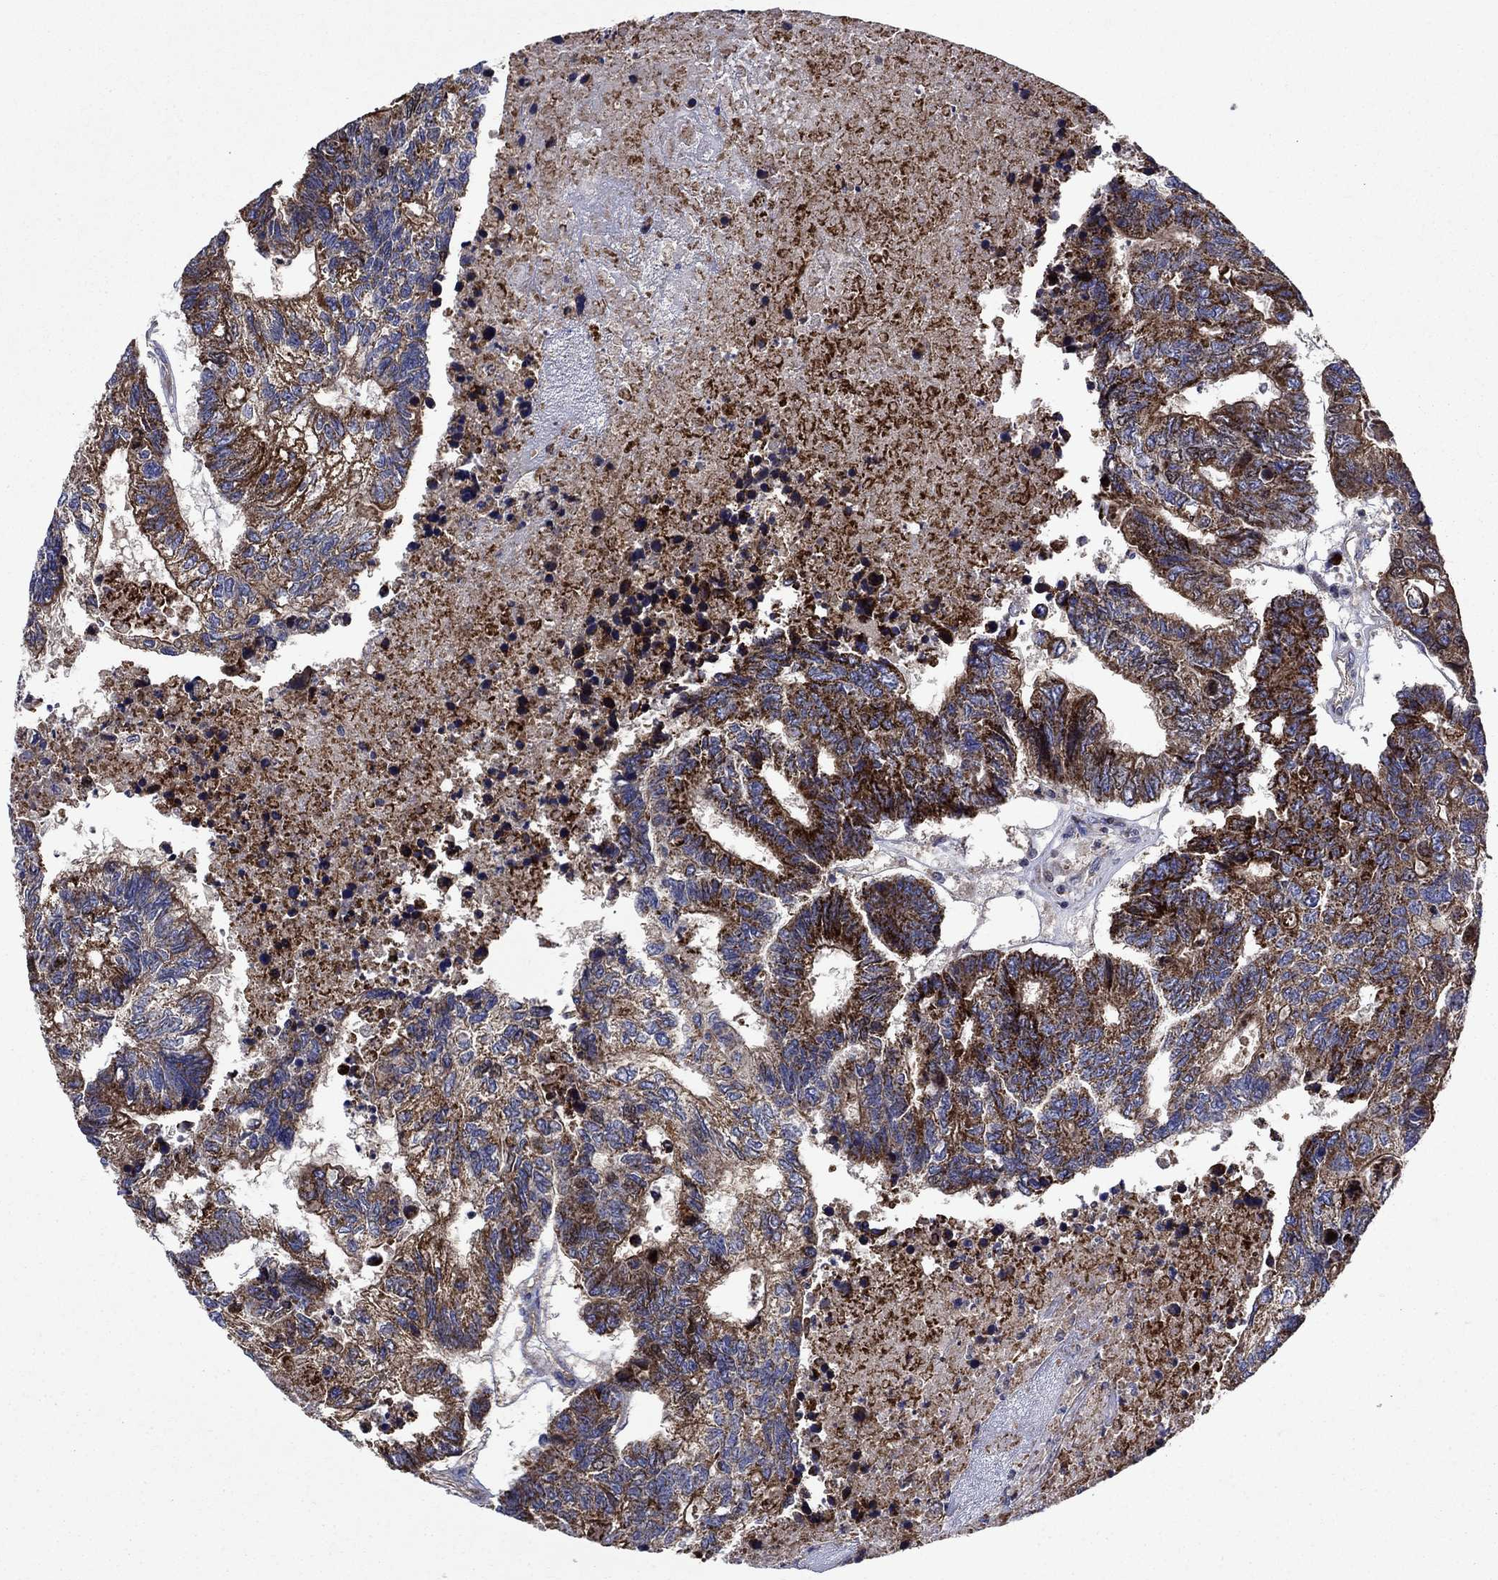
{"staining": {"intensity": "strong", "quantity": ">75%", "location": "cytoplasmic/membranous"}, "tissue": "colorectal cancer", "cell_type": "Tumor cells", "image_type": "cancer", "snomed": [{"axis": "morphology", "description": "Adenocarcinoma, NOS"}, {"axis": "topography", "description": "Colon"}], "caption": "IHC photomicrograph of human colorectal adenocarcinoma stained for a protein (brown), which demonstrates high levels of strong cytoplasmic/membranous expression in approximately >75% of tumor cells.", "gene": "KIF22", "patient": {"sex": "female", "age": 48}}